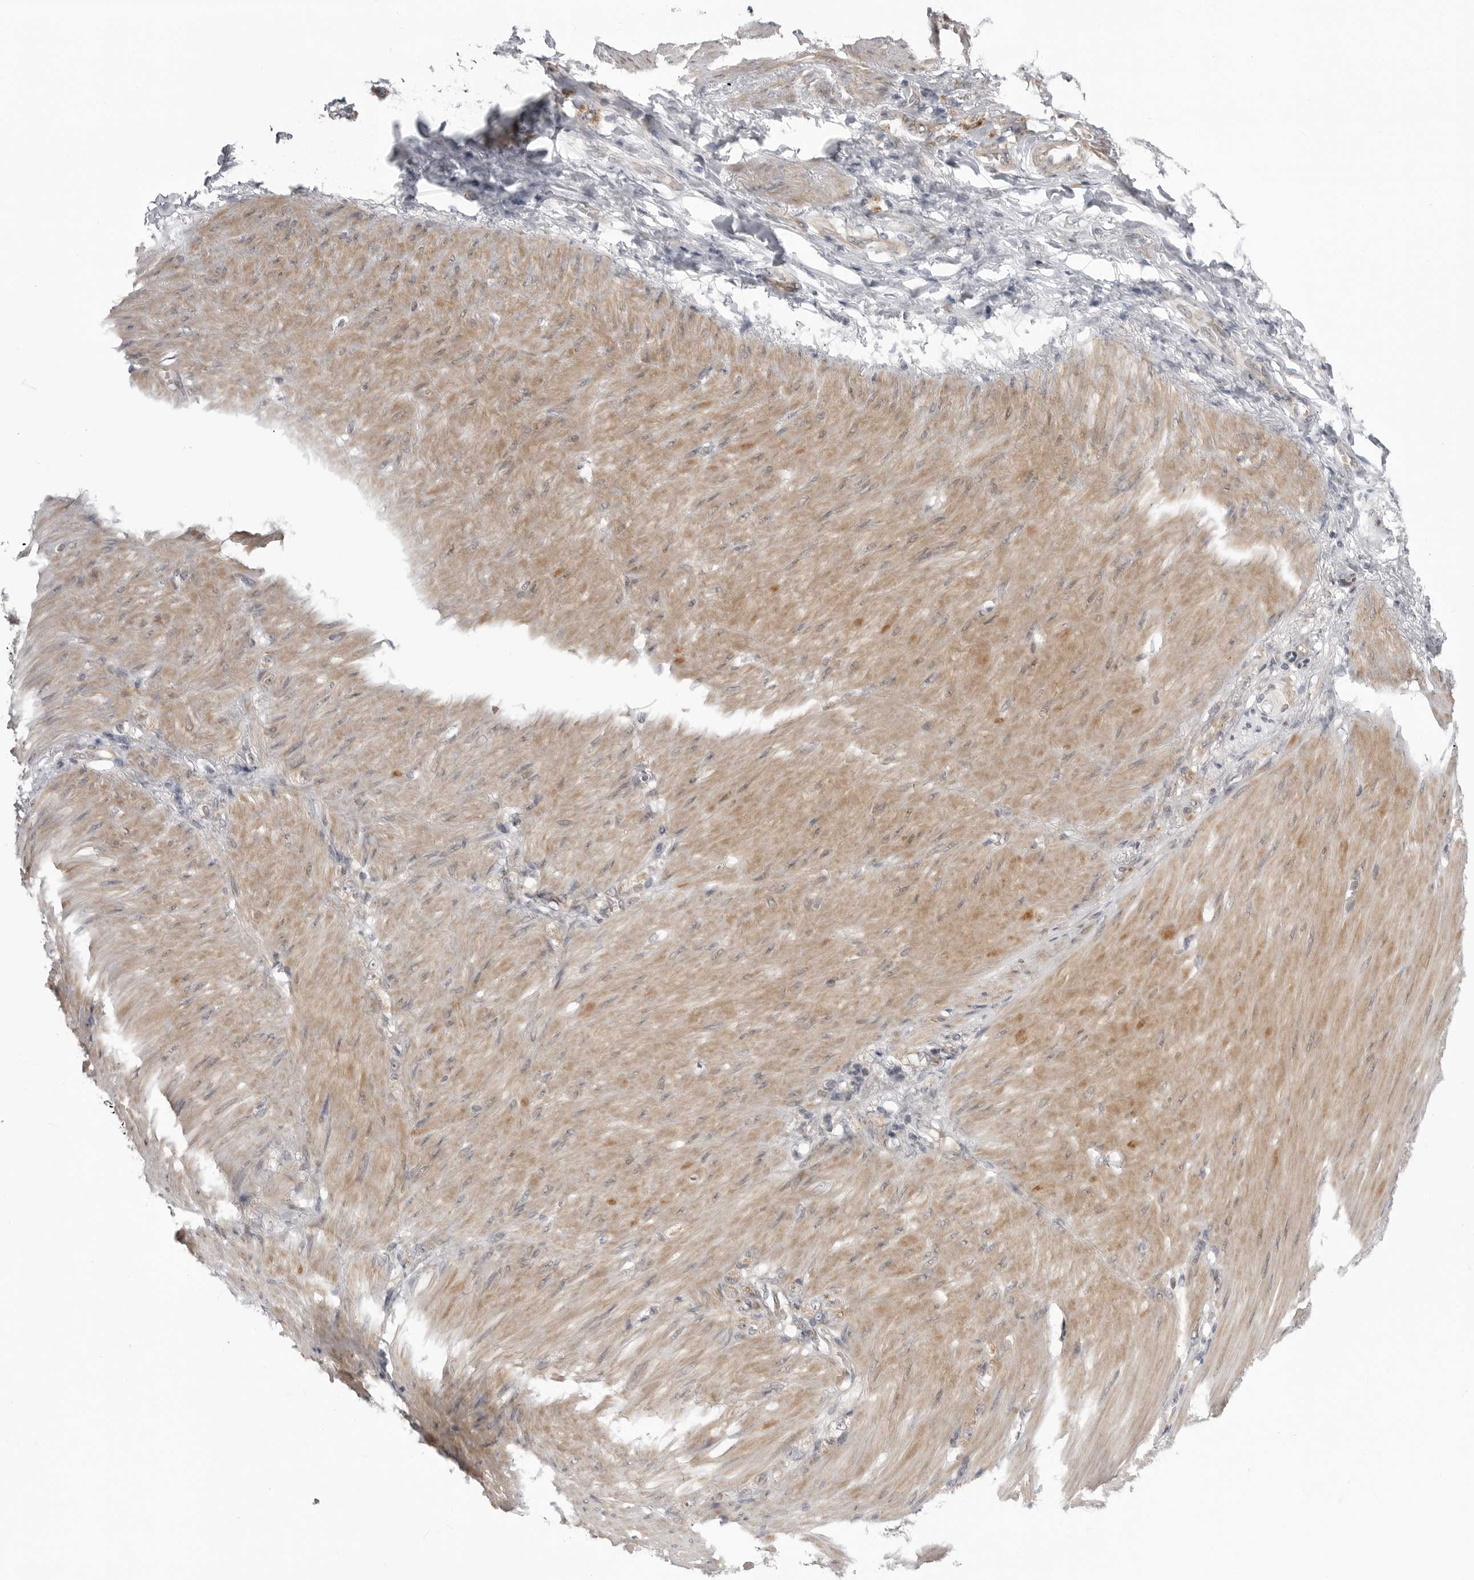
{"staining": {"intensity": "moderate", "quantity": ">75%", "location": "cytoplasmic/membranous"}, "tissue": "stomach cancer", "cell_type": "Tumor cells", "image_type": "cancer", "snomed": [{"axis": "morphology", "description": "Normal tissue, NOS"}, {"axis": "morphology", "description": "Adenocarcinoma, NOS"}, {"axis": "topography", "description": "Stomach"}], "caption": "This histopathology image demonstrates immunohistochemistry (IHC) staining of adenocarcinoma (stomach), with medium moderate cytoplasmic/membranous positivity in about >75% of tumor cells.", "gene": "CCDC18", "patient": {"sex": "male", "age": 82}}